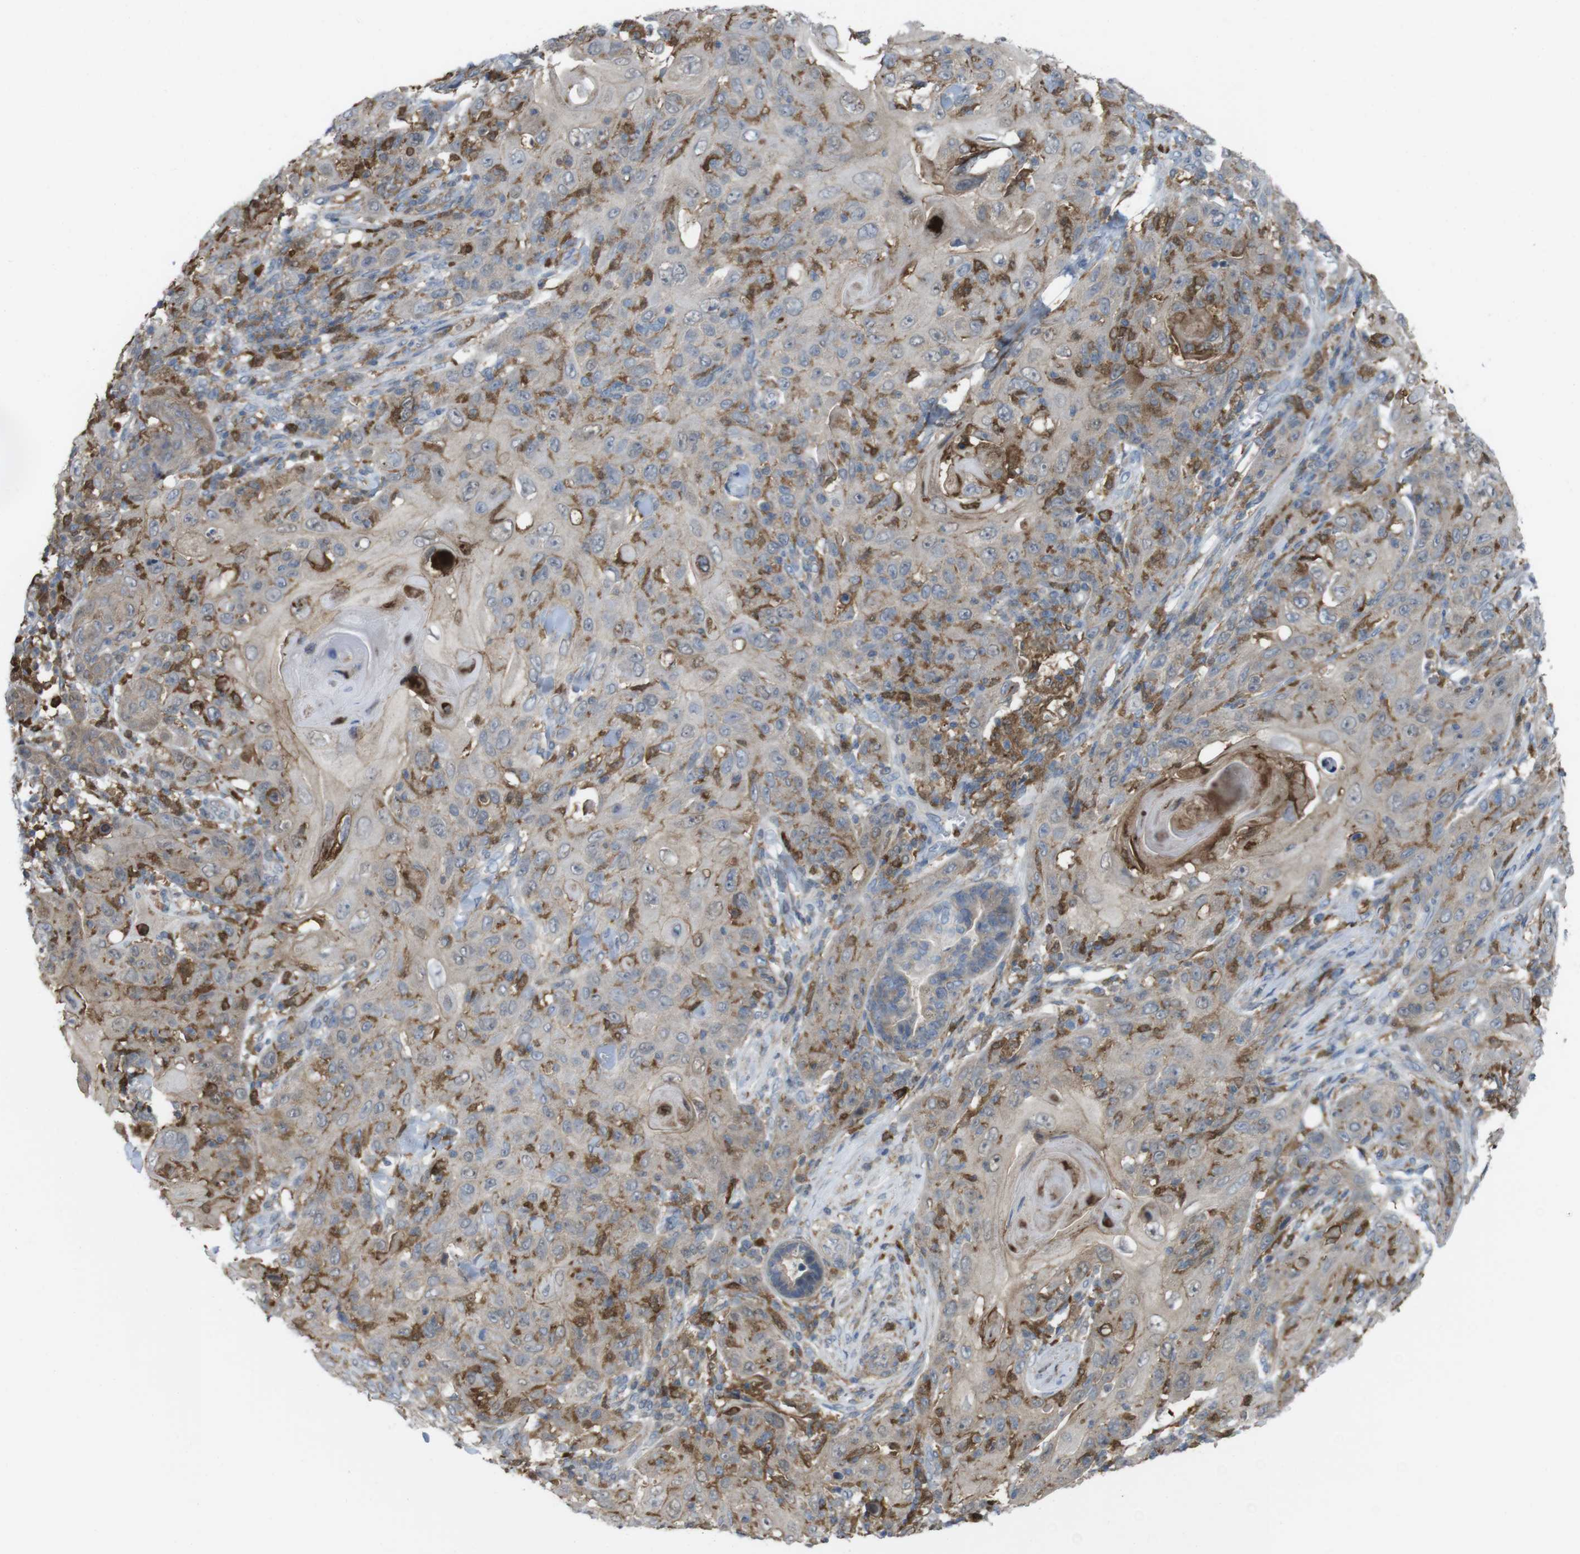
{"staining": {"intensity": "weak", "quantity": ">75%", "location": "cytoplasmic/membranous"}, "tissue": "skin cancer", "cell_type": "Tumor cells", "image_type": "cancer", "snomed": [{"axis": "morphology", "description": "Squamous cell carcinoma, NOS"}, {"axis": "topography", "description": "Skin"}], "caption": "Protein analysis of skin cancer tissue shows weak cytoplasmic/membranous expression in about >75% of tumor cells.", "gene": "PRKCD", "patient": {"sex": "female", "age": 88}}